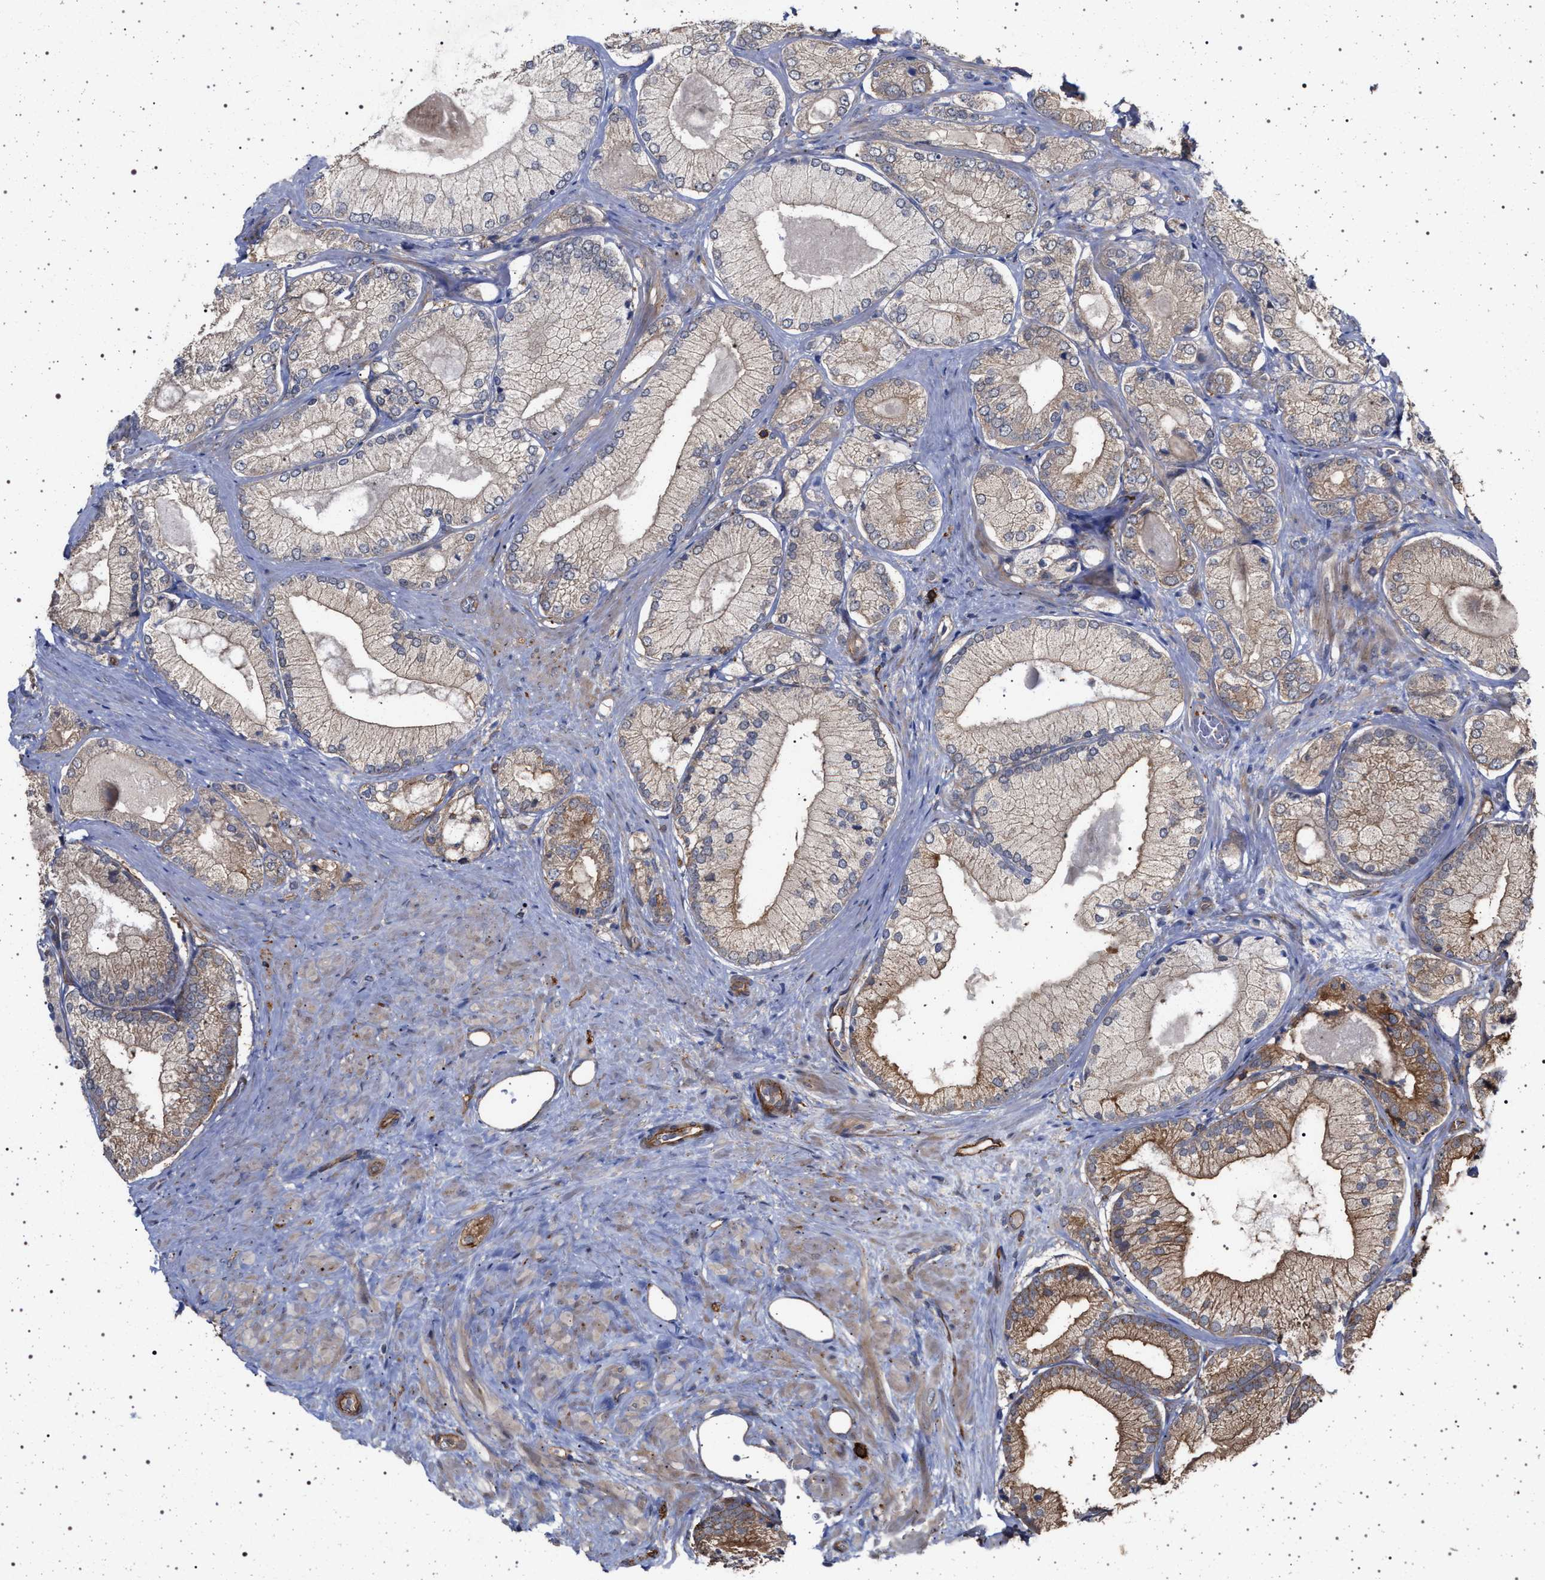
{"staining": {"intensity": "moderate", "quantity": "<25%", "location": "cytoplasmic/membranous"}, "tissue": "prostate cancer", "cell_type": "Tumor cells", "image_type": "cancer", "snomed": [{"axis": "morphology", "description": "Adenocarcinoma, Low grade"}, {"axis": "topography", "description": "Prostate"}], "caption": "IHC histopathology image of neoplastic tissue: low-grade adenocarcinoma (prostate) stained using immunohistochemistry demonstrates low levels of moderate protein expression localized specifically in the cytoplasmic/membranous of tumor cells, appearing as a cytoplasmic/membranous brown color.", "gene": "IFT20", "patient": {"sex": "male", "age": 65}}